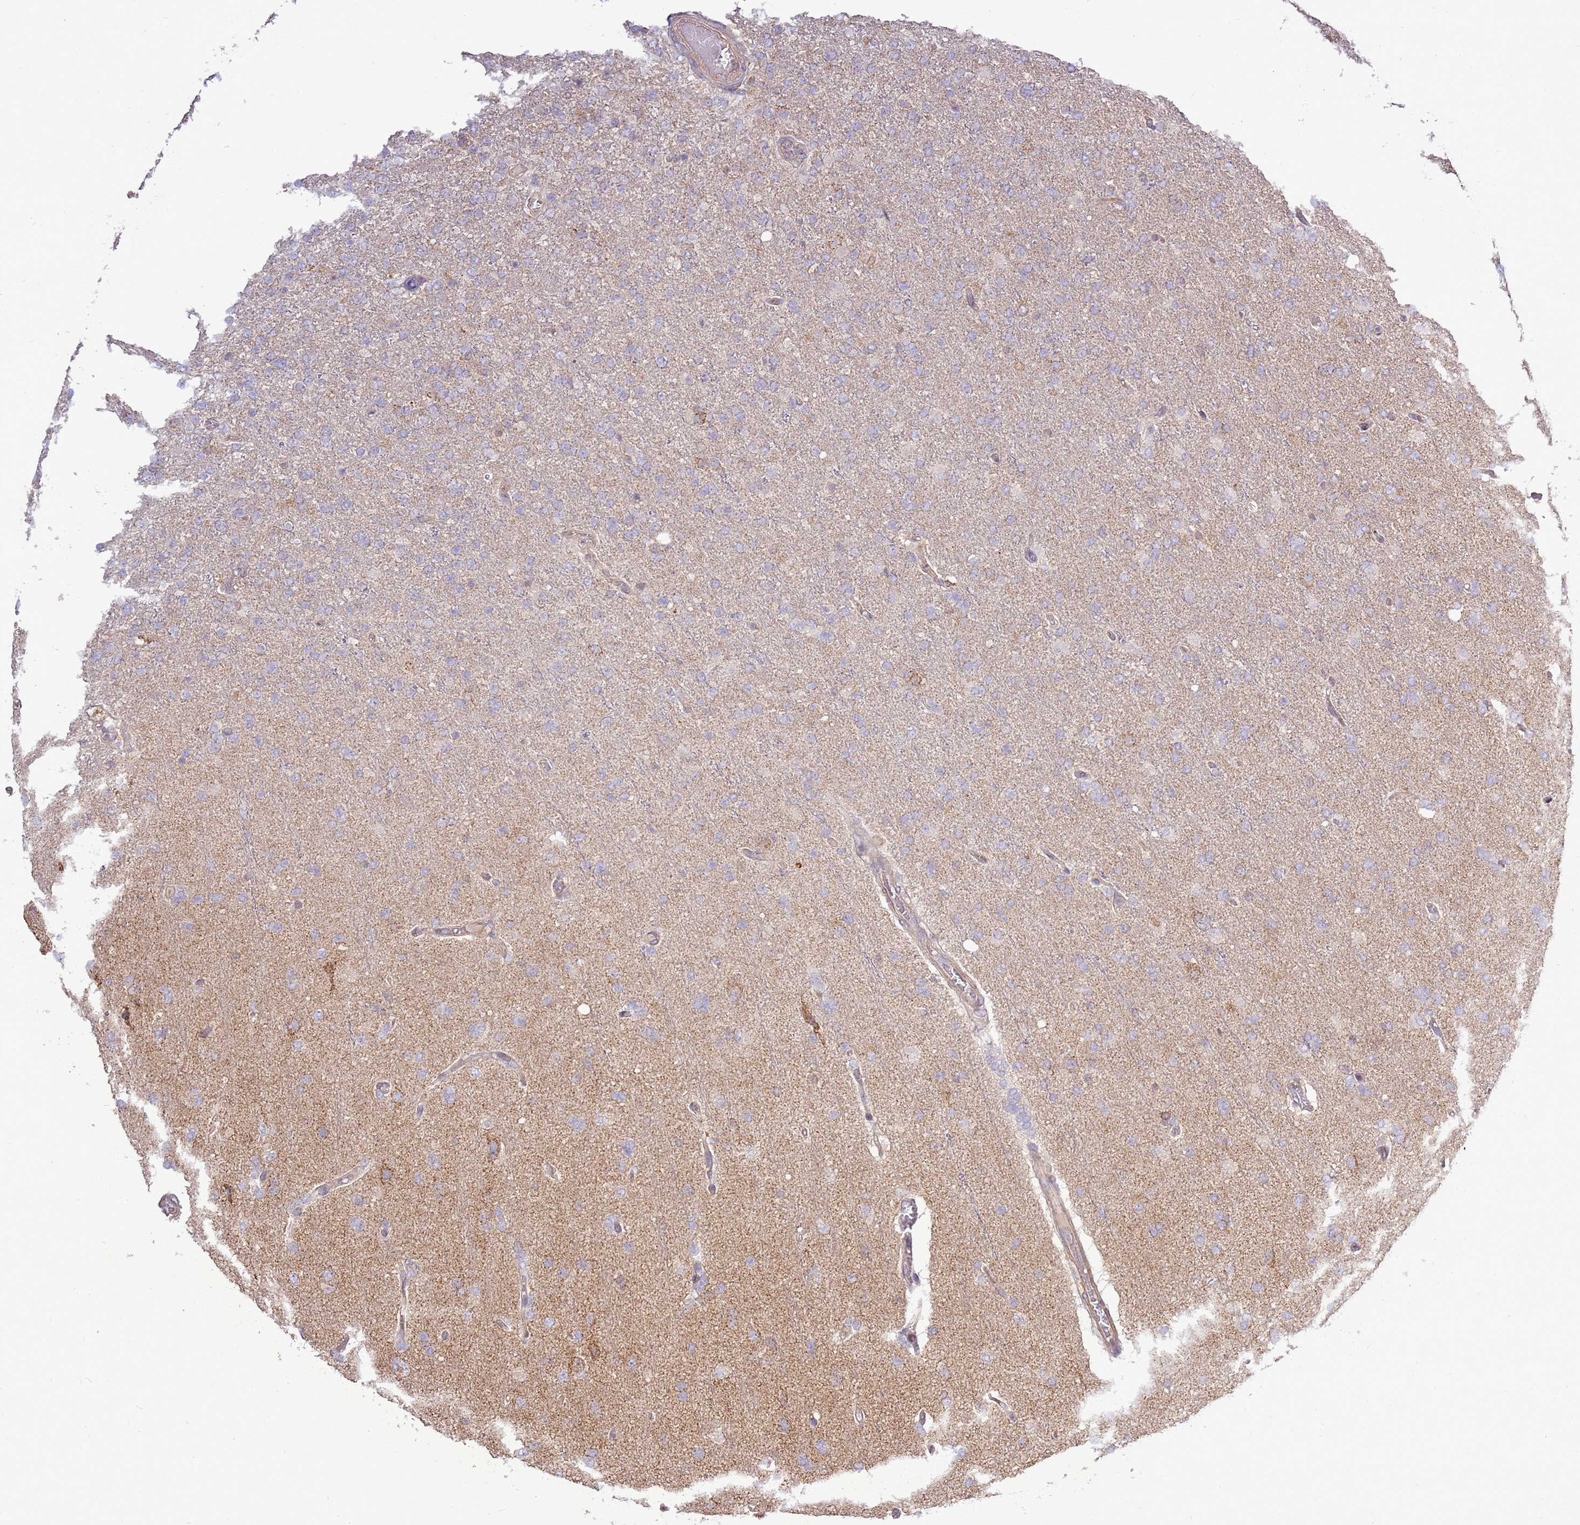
{"staining": {"intensity": "negative", "quantity": "none", "location": "none"}, "tissue": "glioma", "cell_type": "Tumor cells", "image_type": "cancer", "snomed": [{"axis": "morphology", "description": "Glioma, malignant, High grade"}, {"axis": "topography", "description": "Brain"}], "caption": "This histopathology image is of glioma stained with immunohistochemistry (IHC) to label a protein in brown with the nuclei are counter-stained blue. There is no staining in tumor cells.", "gene": "EVA1B", "patient": {"sex": "female", "age": 74}}